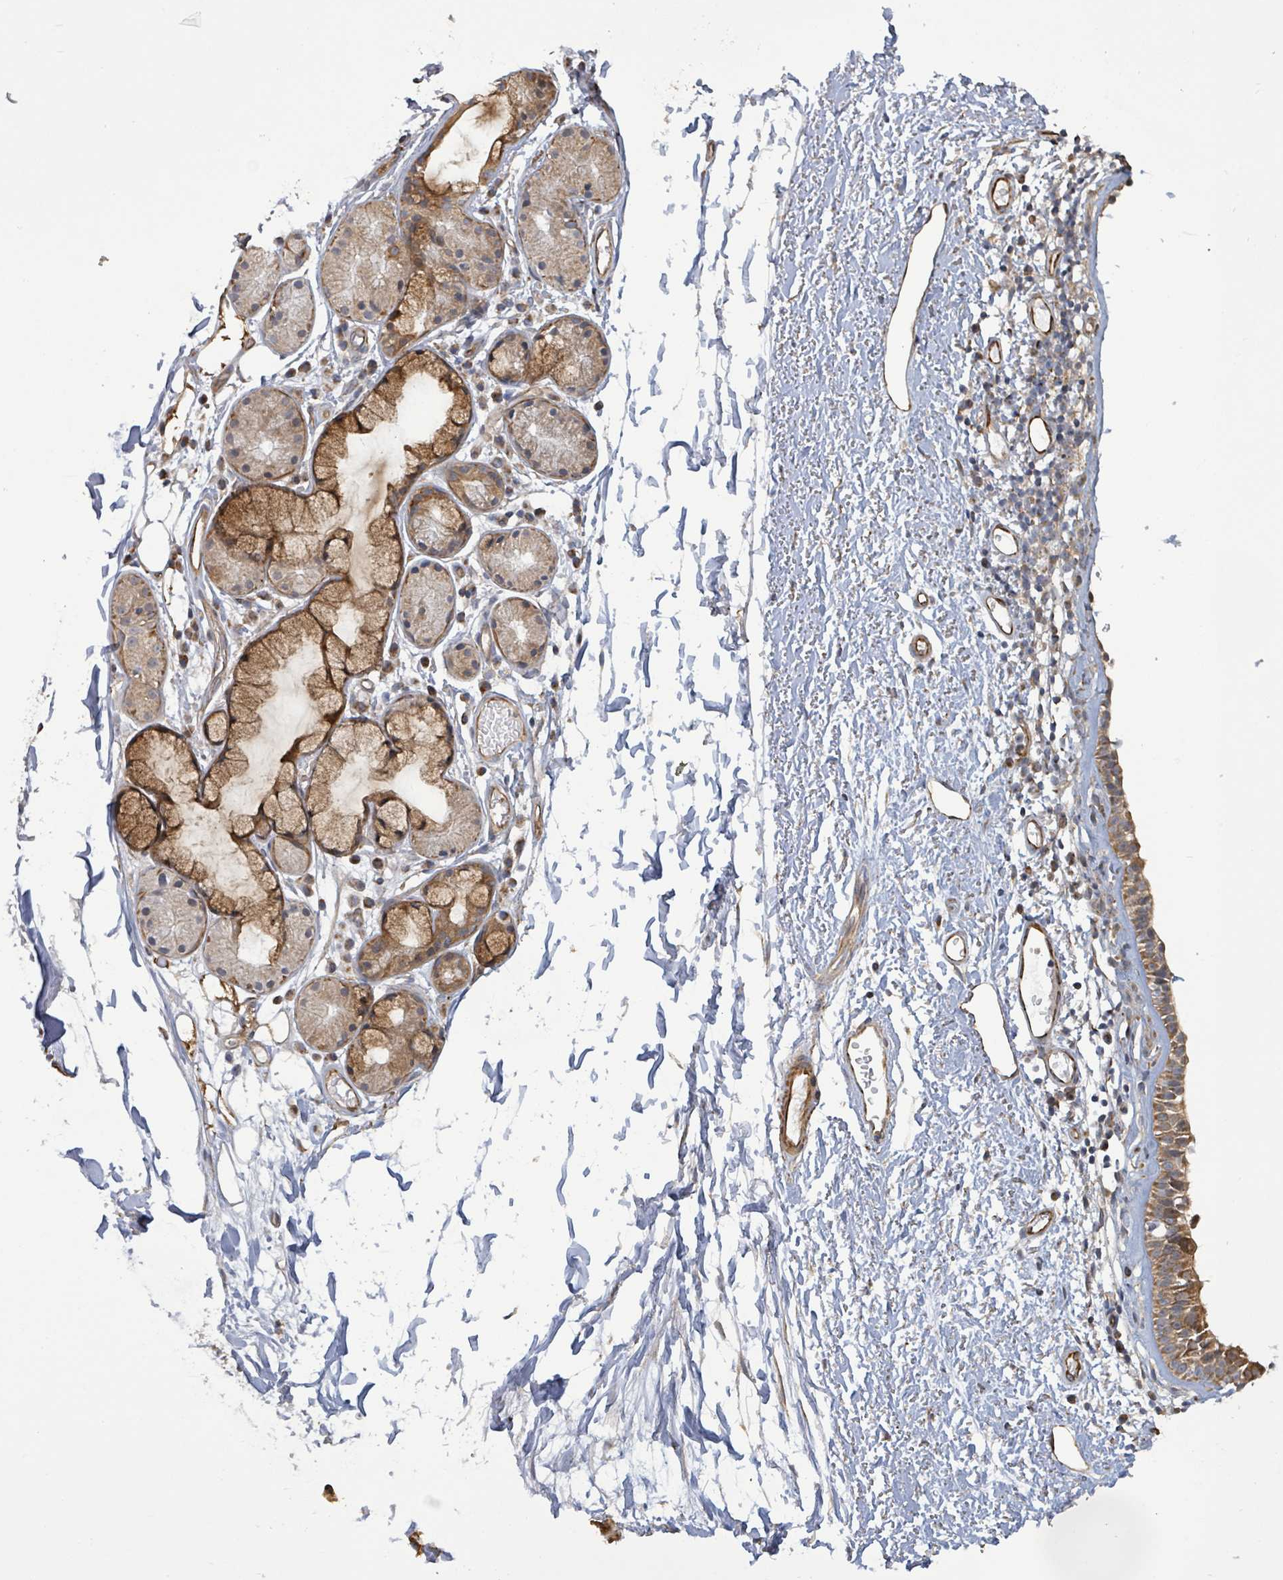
{"staining": {"intensity": "moderate", "quantity": ">75%", "location": "cytoplasmic/membranous"}, "tissue": "nasopharynx", "cell_type": "Respiratory epithelial cells", "image_type": "normal", "snomed": [{"axis": "morphology", "description": "Normal tissue, NOS"}, {"axis": "topography", "description": "Cartilage tissue"}, {"axis": "topography", "description": "Nasopharynx"}], "caption": "IHC of unremarkable human nasopharynx exhibits medium levels of moderate cytoplasmic/membranous positivity in about >75% of respiratory epithelial cells.", "gene": "KBTBD11", "patient": {"sex": "male", "age": 56}}